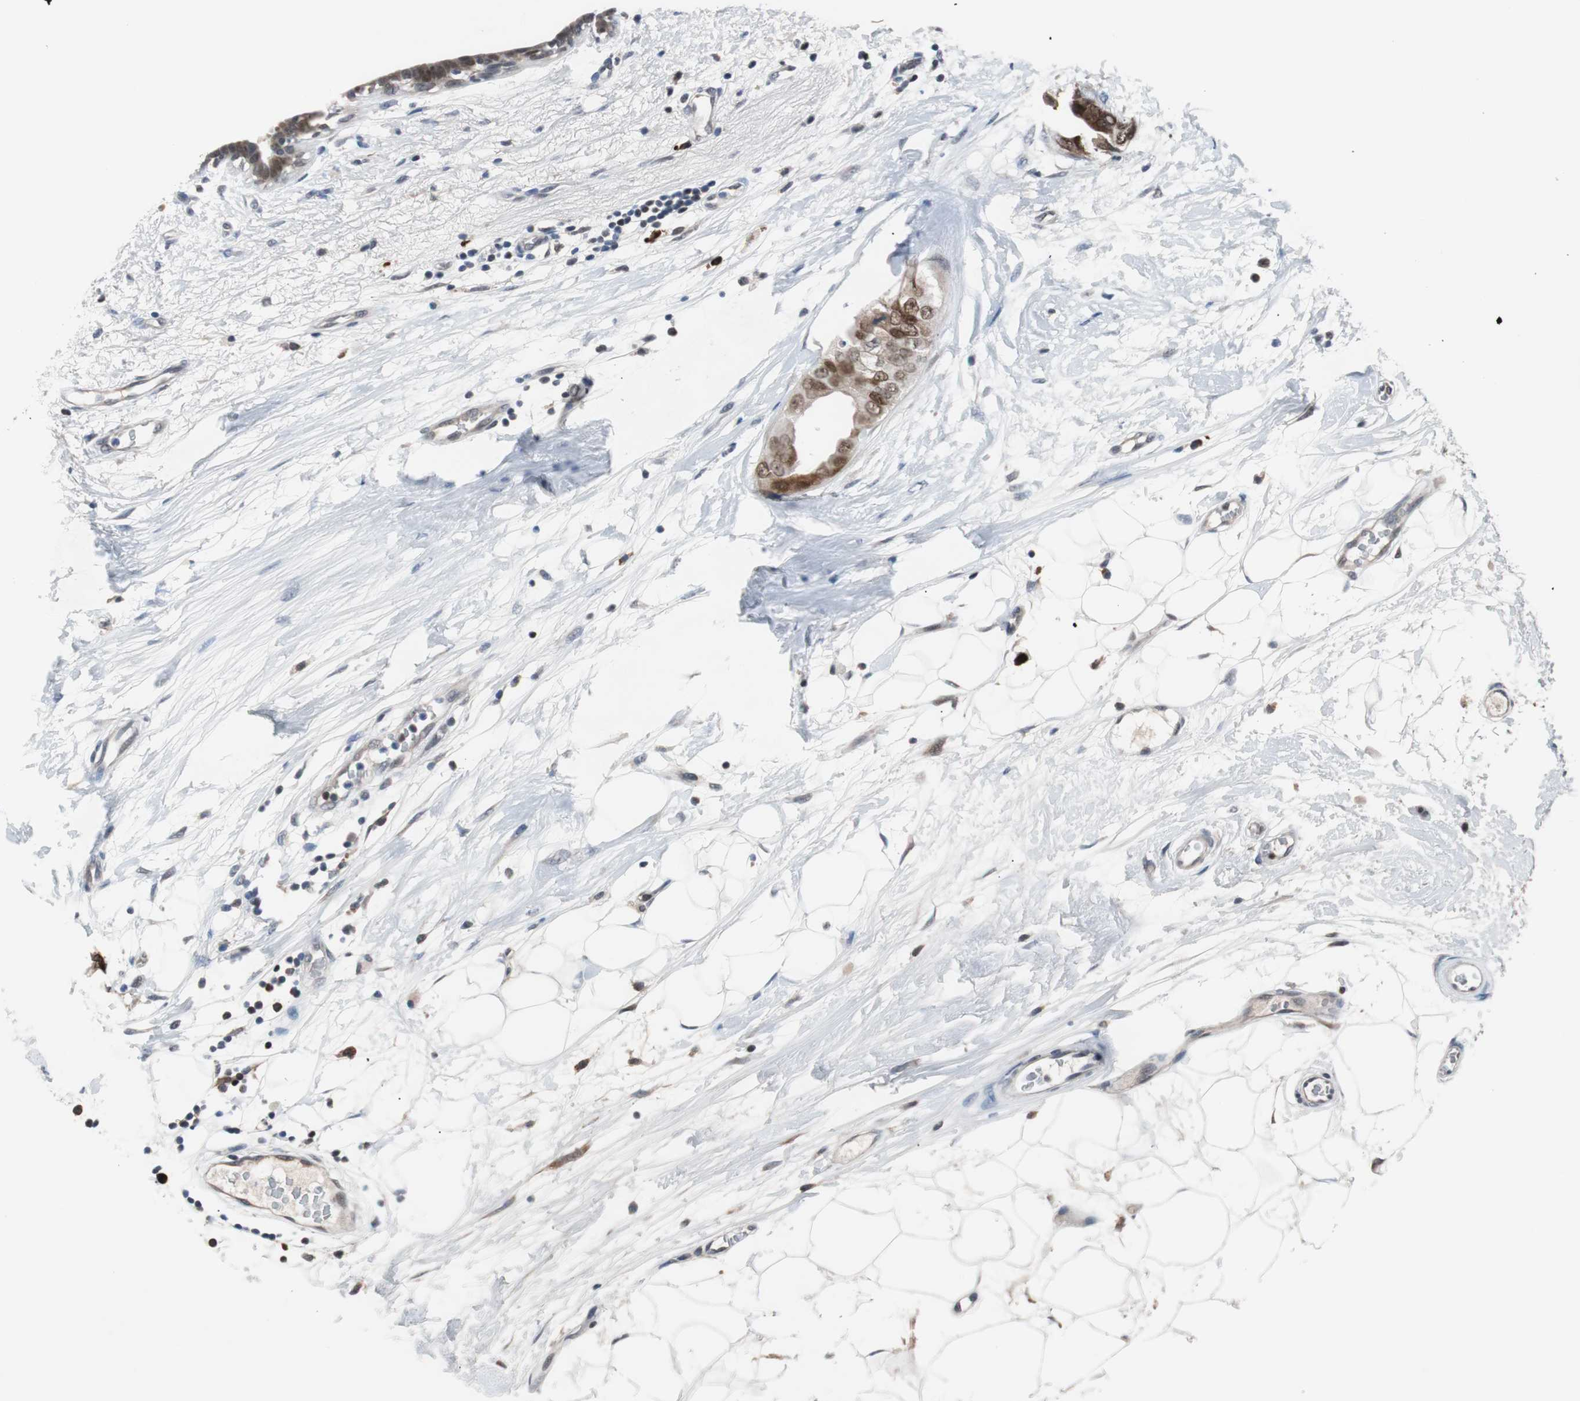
{"staining": {"intensity": "moderate", "quantity": ">75%", "location": "nuclear"}, "tissue": "breast cancer", "cell_type": "Tumor cells", "image_type": "cancer", "snomed": [{"axis": "morphology", "description": "Duct carcinoma"}, {"axis": "topography", "description": "Breast"}], "caption": "Infiltrating ductal carcinoma (breast) stained for a protein (brown) exhibits moderate nuclear positive expression in about >75% of tumor cells.", "gene": "USP28", "patient": {"sex": "female", "age": 40}}